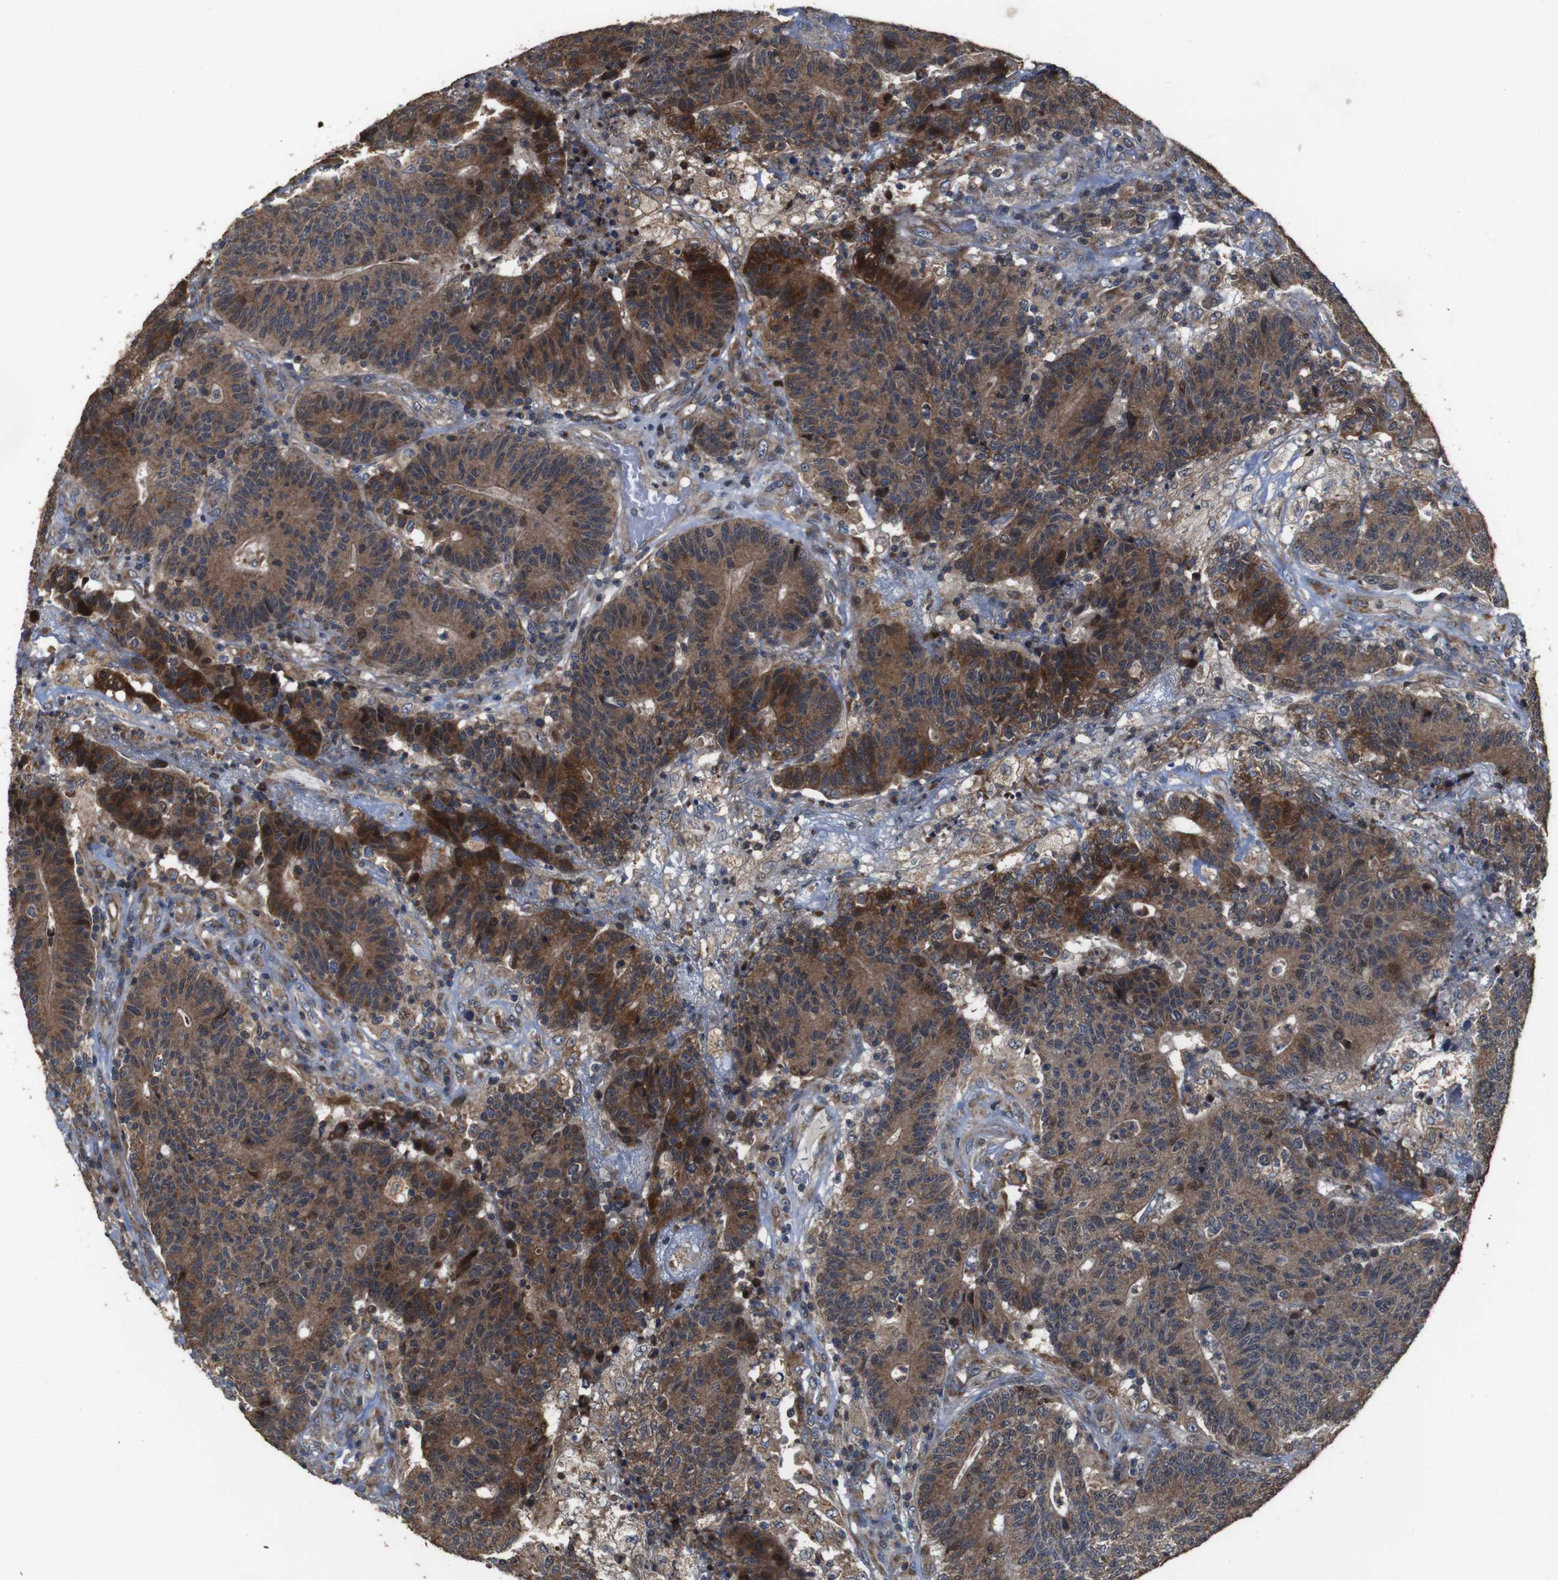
{"staining": {"intensity": "moderate", "quantity": ">75%", "location": "cytoplasmic/membranous"}, "tissue": "colorectal cancer", "cell_type": "Tumor cells", "image_type": "cancer", "snomed": [{"axis": "morphology", "description": "Normal tissue, NOS"}, {"axis": "morphology", "description": "Adenocarcinoma, NOS"}, {"axis": "topography", "description": "Colon"}], "caption": "High-power microscopy captured an immunohistochemistry (IHC) photomicrograph of colorectal cancer (adenocarcinoma), revealing moderate cytoplasmic/membranous expression in approximately >75% of tumor cells.", "gene": "SNN", "patient": {"sex": "female", "age": 75}}